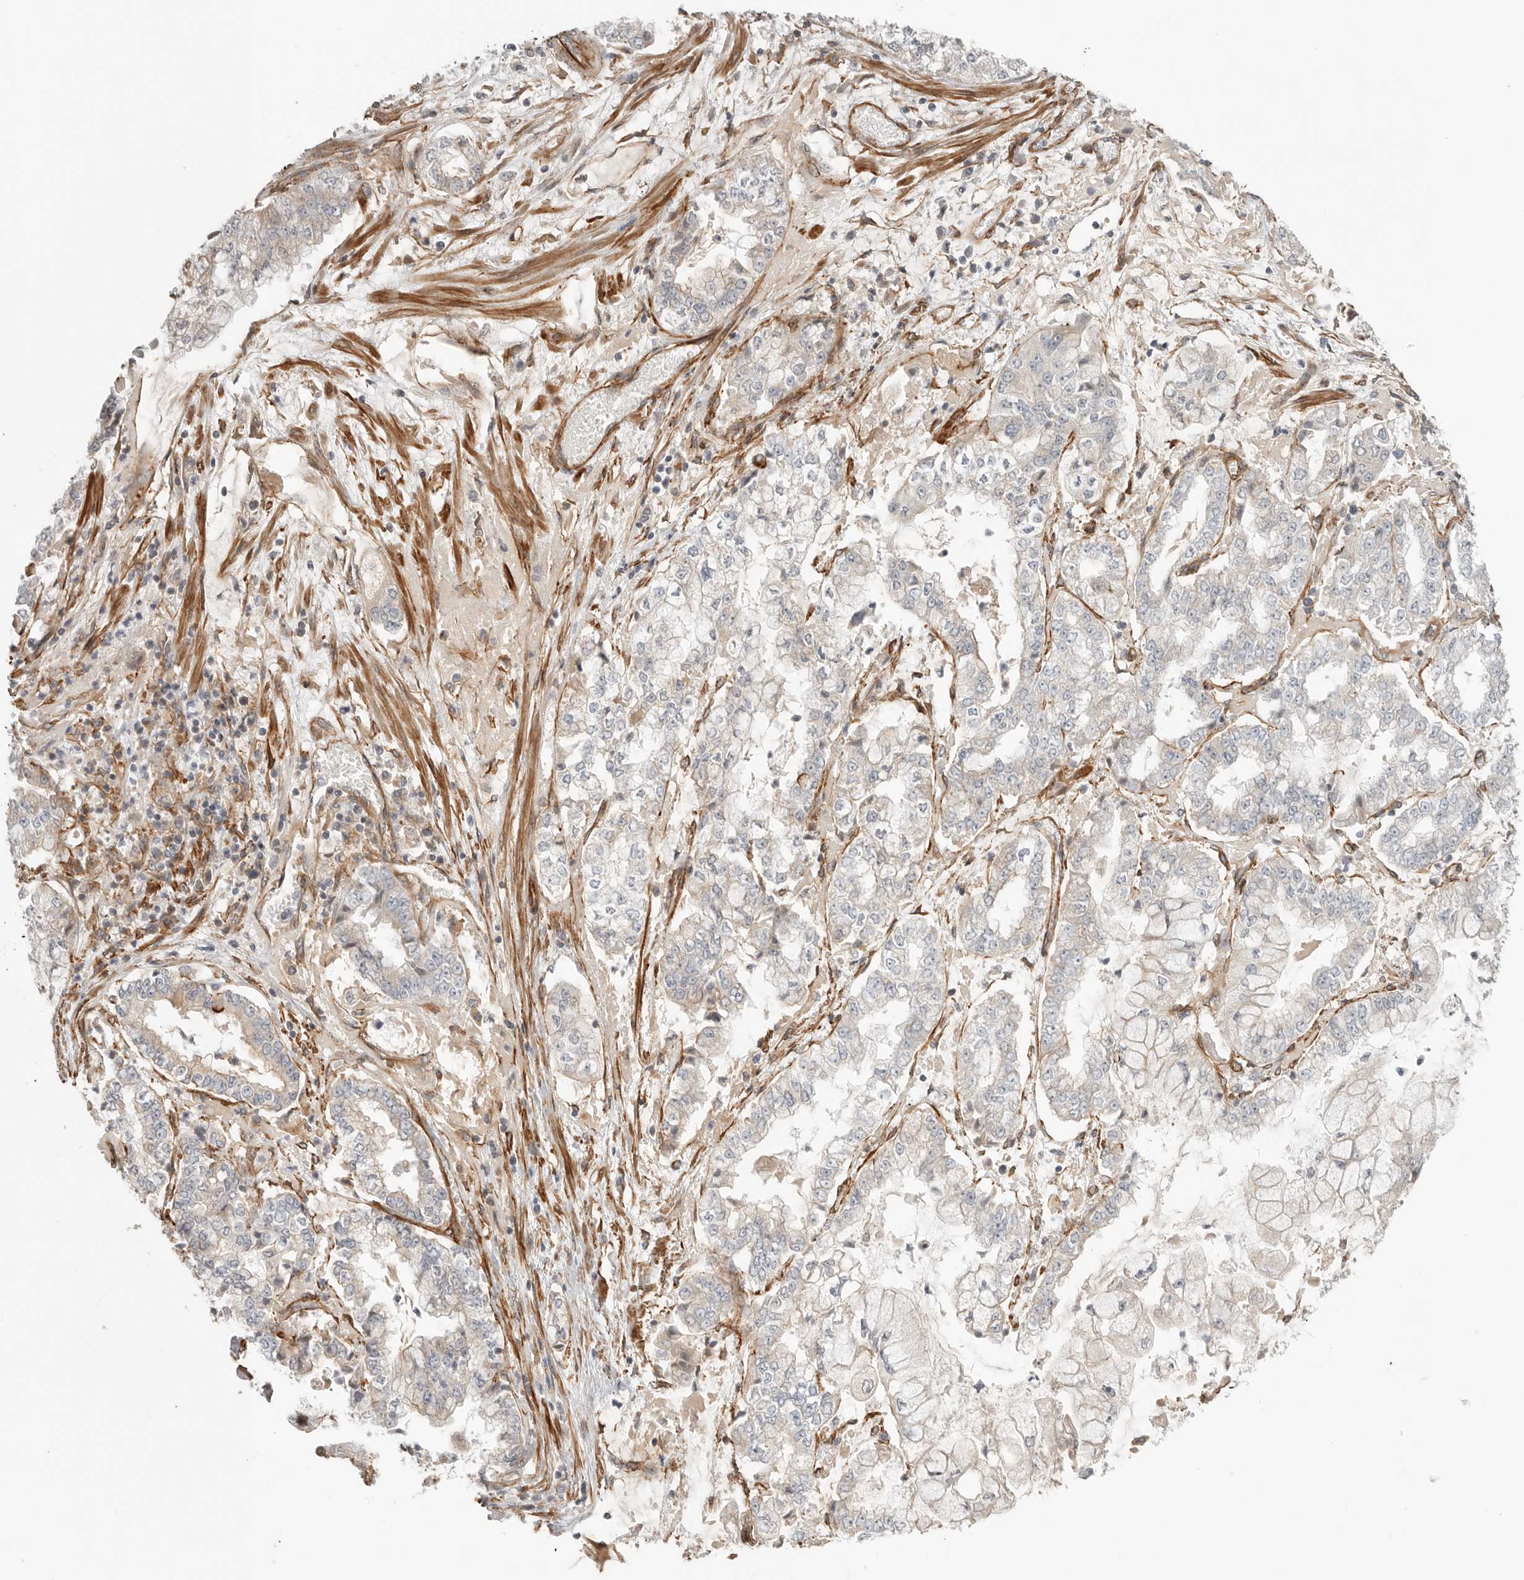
{"staining": {"intensity": "negative", "quantity": "none", "location": "none"}, "tissue": "stomach cancer", "cell_type": "Tumor cells", "image_type": "cancer", "snomed": [{"axis": "morphology", "description": "Adenocarcinoma, NOS"}, {"axis": "topography", "description": "Stomach"}], "caption": "Immunohistochemistry (IHC) micrograph of neoplastic tissue: human stomach cancer stained with DAB (3,3'-diaminobenzidine) exhibits no significant protein staining in tumor cells.", "gene": "LONRF1", "patient": {"sex": "male", "age": 76}}